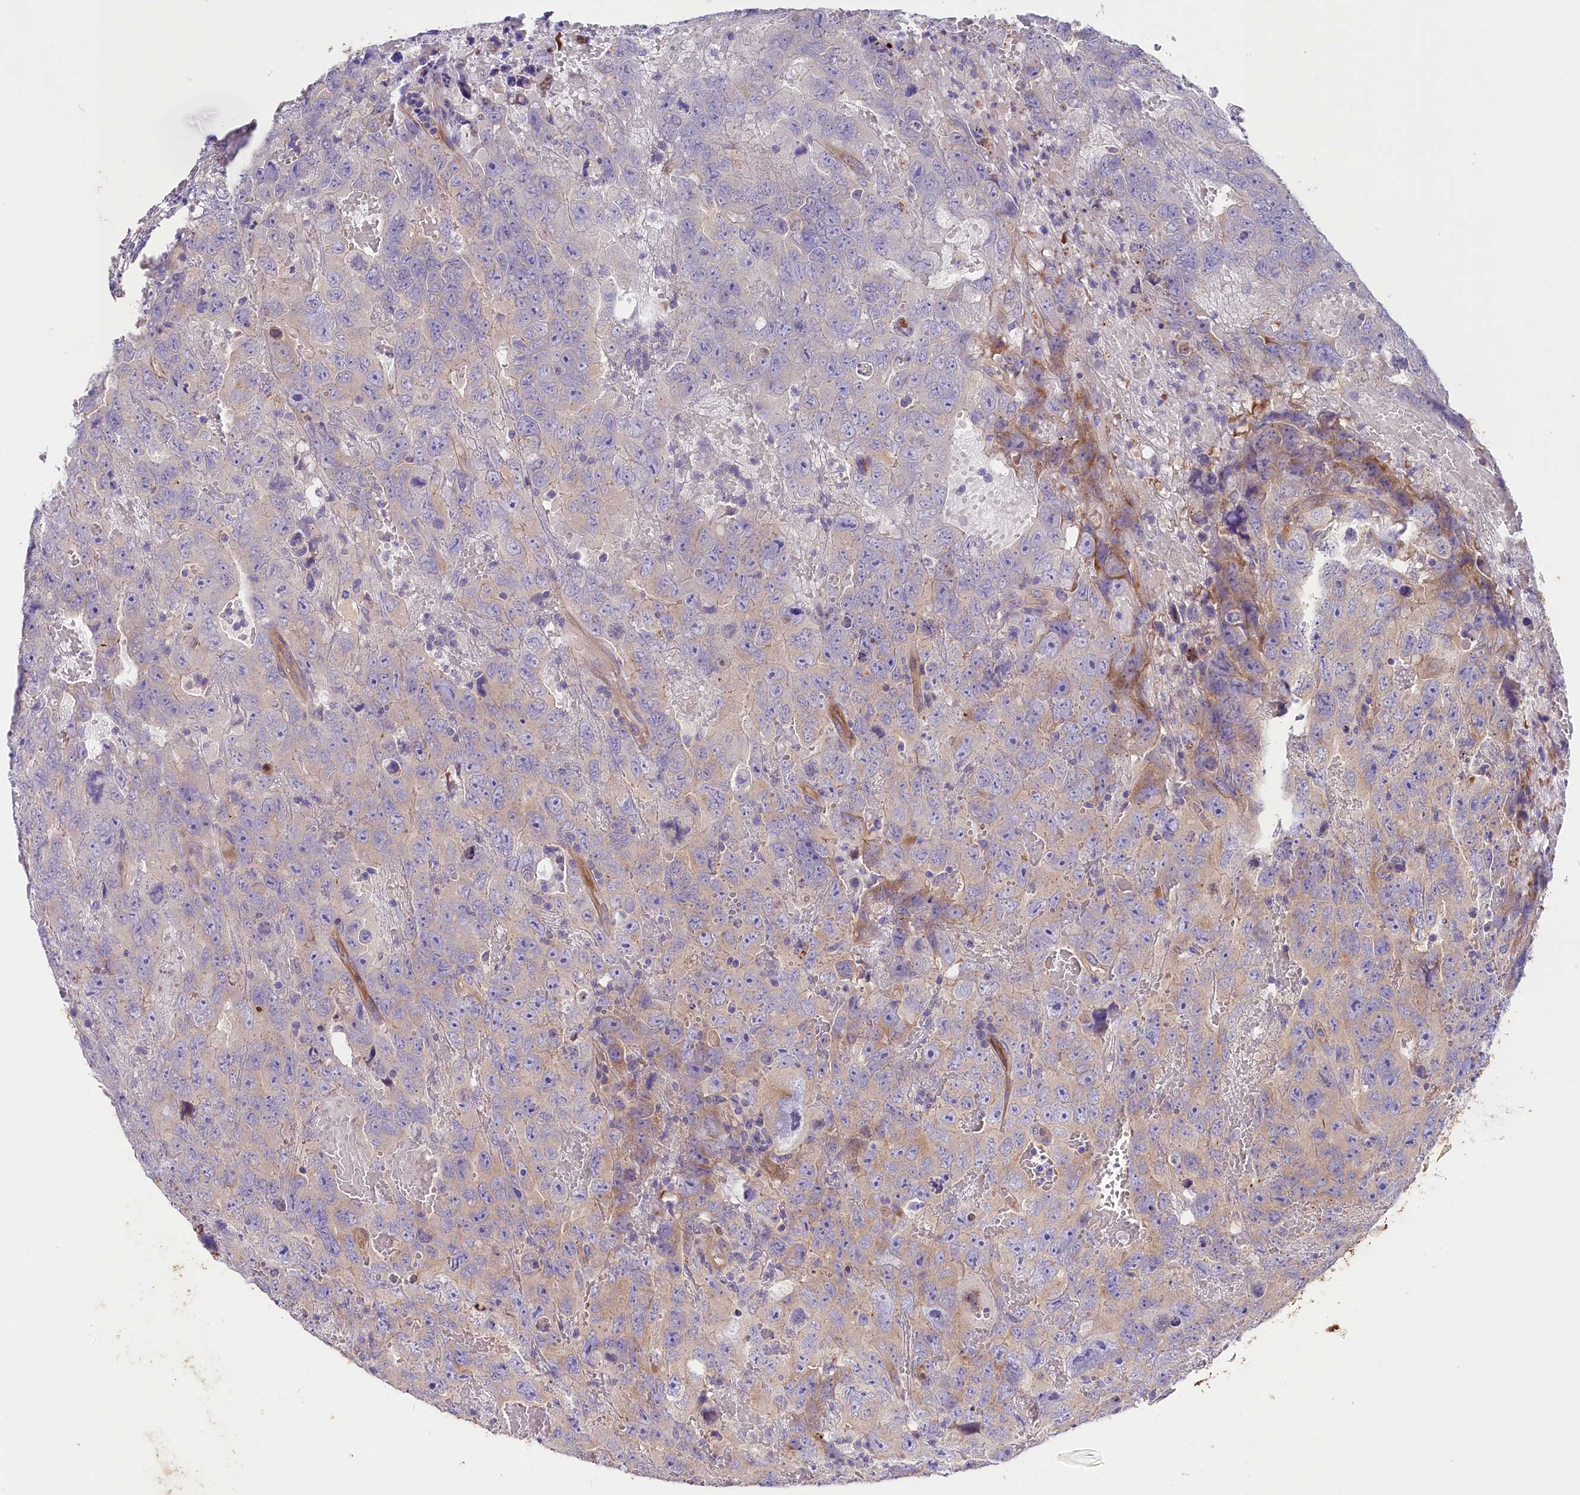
{"staining": {"intensity": "moderate", "quantity": "<25%", "location": "cytoplasmic/membranous"}, "tissue": "testis cancer", "cell_type": "Tumor cells", "image_type": "cancer", "snomed": [{"axis": "morphology", "description": "Carcinoma, Embryonal, NOS"}, {"axis": "topography", "description": "Testis"}], "caption": "IHC of human embryonal carcinoma (testis) displays low levels of moderate cytoplasmic/membranous staining in about <25% of tumor cells.", "gene": "CD99L2", "patient": {"sex": "male", "age": 45}}